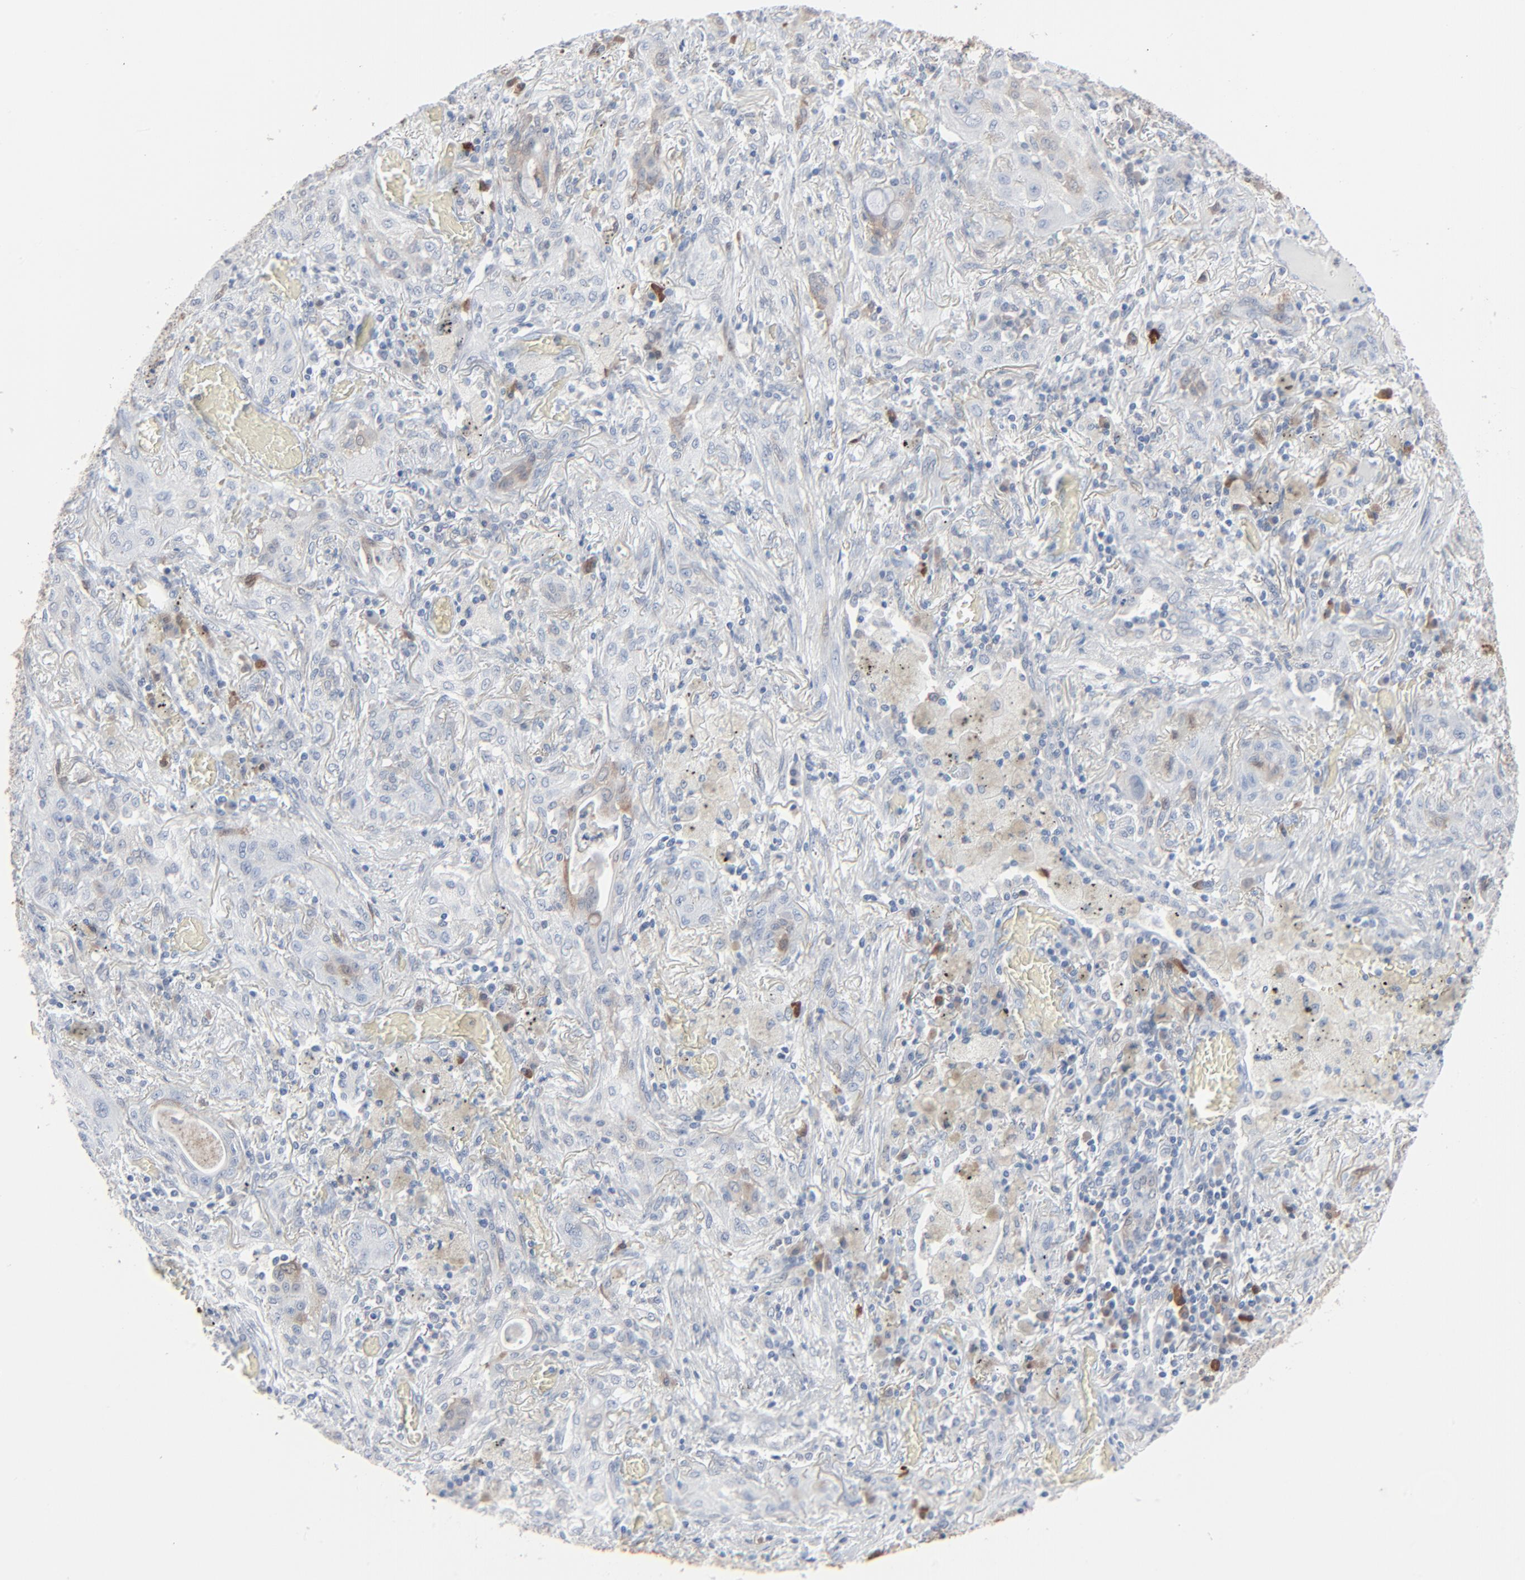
{"staining": {"intensity": "weak", "quantity": "<25%", "location": "cytoplasmic/membranous"}, "tissue": "lung cancer", "cell_type": "Tumor cells", "image_type": "cancer", "snomed": [{"axis": "morphology", "description": "Squamous cell carcinoma, NOS"}, {"axis": "topography", "description": "Lung"}], "caption": "Histopathology image shows no significant protein positivity in tumor cells of lung squamous cell carcinoma.", "gene": "PHGDH", "patient": {"sex": "female", "age": 47}}